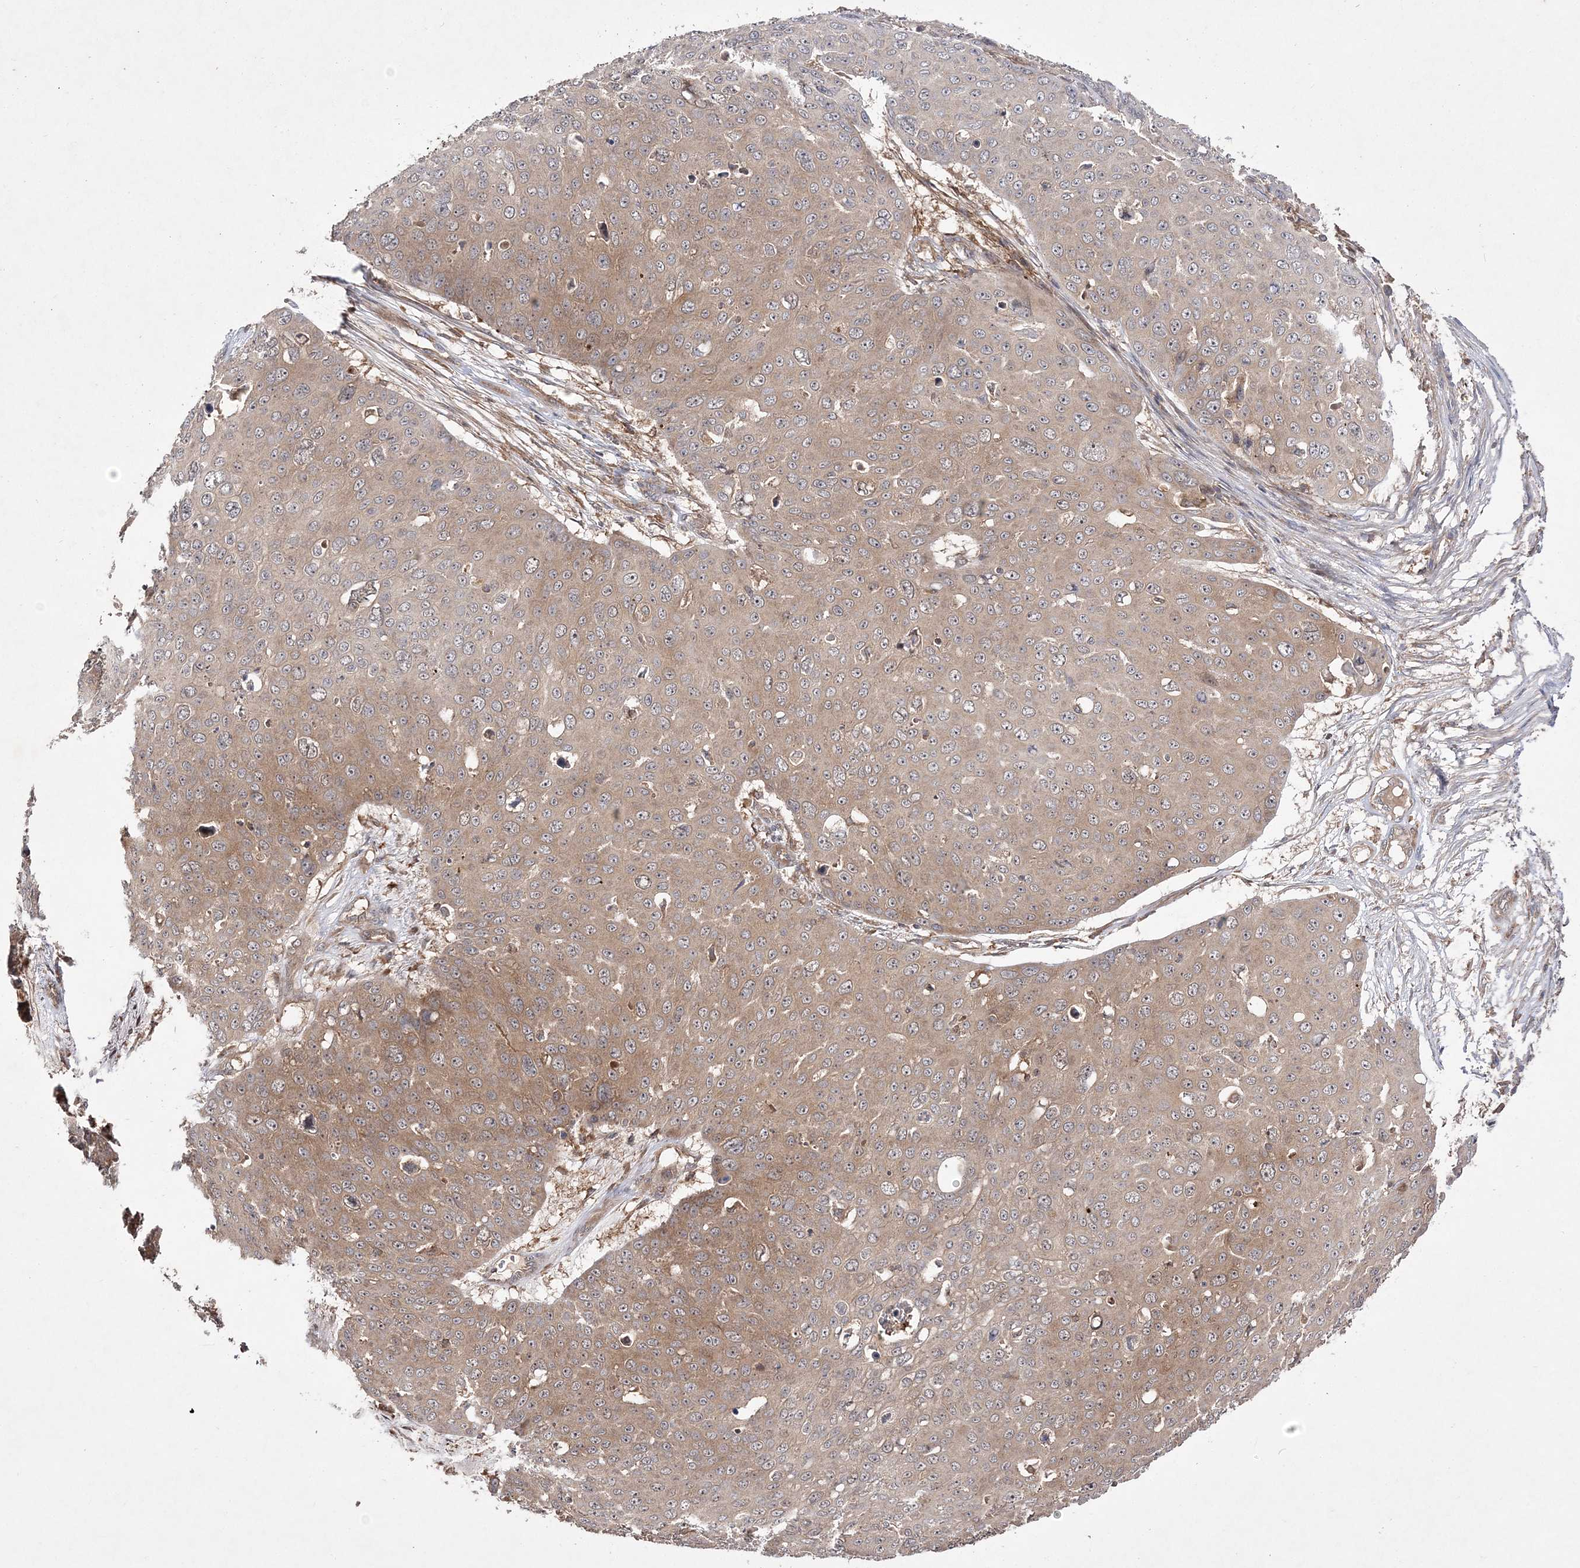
{"staining": {"intensity": "moderate", "quantity": "25%-75%", "location": "cytoplasmic/membranous"}, "tissue": "skin cancer", "cell_type": "Tumor cells", "image_type": "cancer", "snomed": [{"axis": "morphology", "description": "Squamous cell carcinoma, NOS"}, {"axis": "topography", "description": "Skin"}], "caption": "Skin squamous cell carcinoma stained with immunohistochemistry demonstrates moderate cytoplasmic/membranous positivity in about 25%-75% of tumor cells.", "gene": "TMEM9B", "patient": {"sex": "male", "age": 71}}